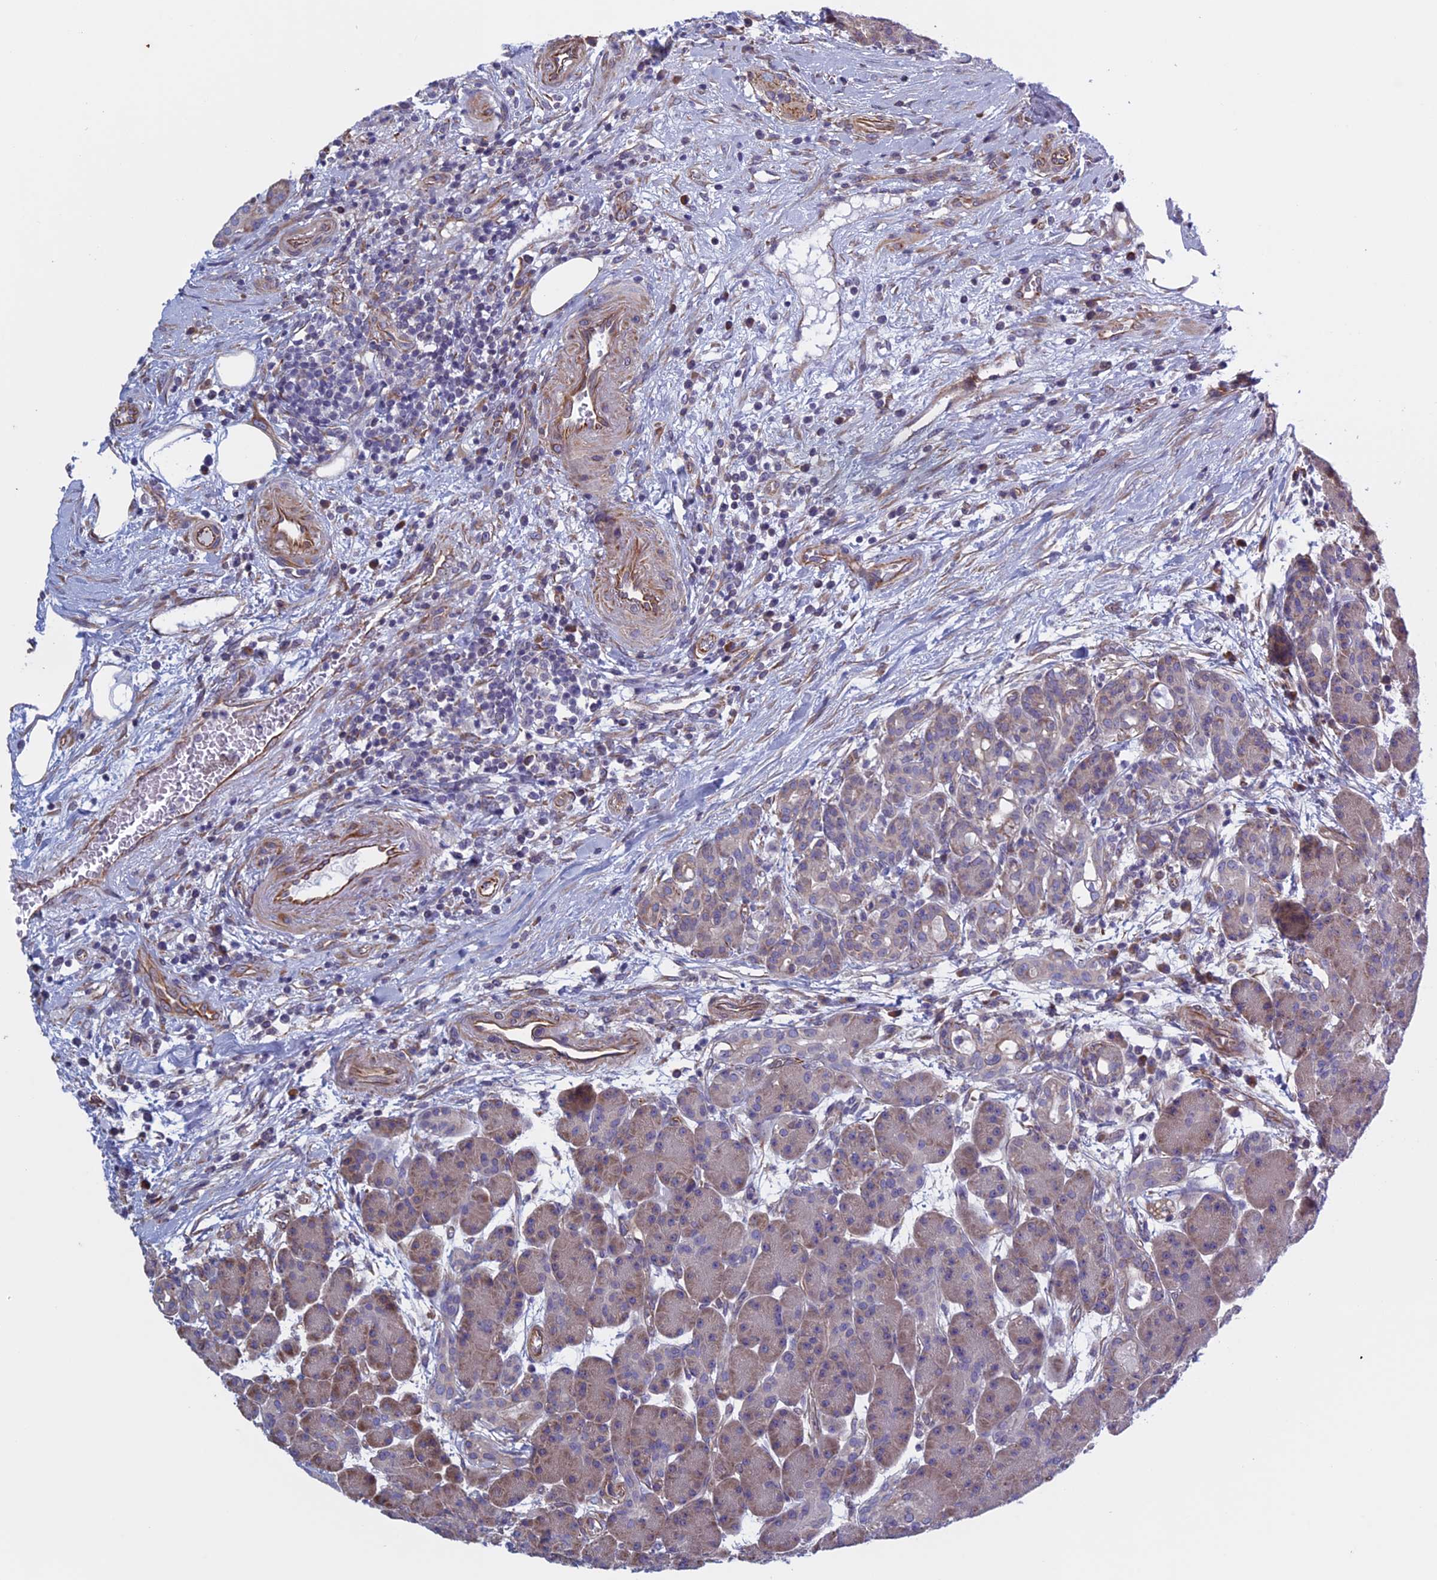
{"staining": {"intensity": "moderate", "quantity": ">75%", "location": "cytoplasmic/membranous"}, "tissue": "pancreas", "cell_type": "Exocrine glandular cells", "image_type": "normal", "snomed": [{"axis": "morphology", "description": "Normal tissue, NOS"}, {"axis": "topography", "description": "Pancreas"}], "caption": "A photomicrograph of human pancreas stained for a protein demonstrates moderate cytoplasmic/membranous brown staining in exocrine glandular cells. (DAB = brown stain, brightfield microscopy at high magnification).", "gene": "BCL2L10", "patient": {"sex": "male", "age": 63}}